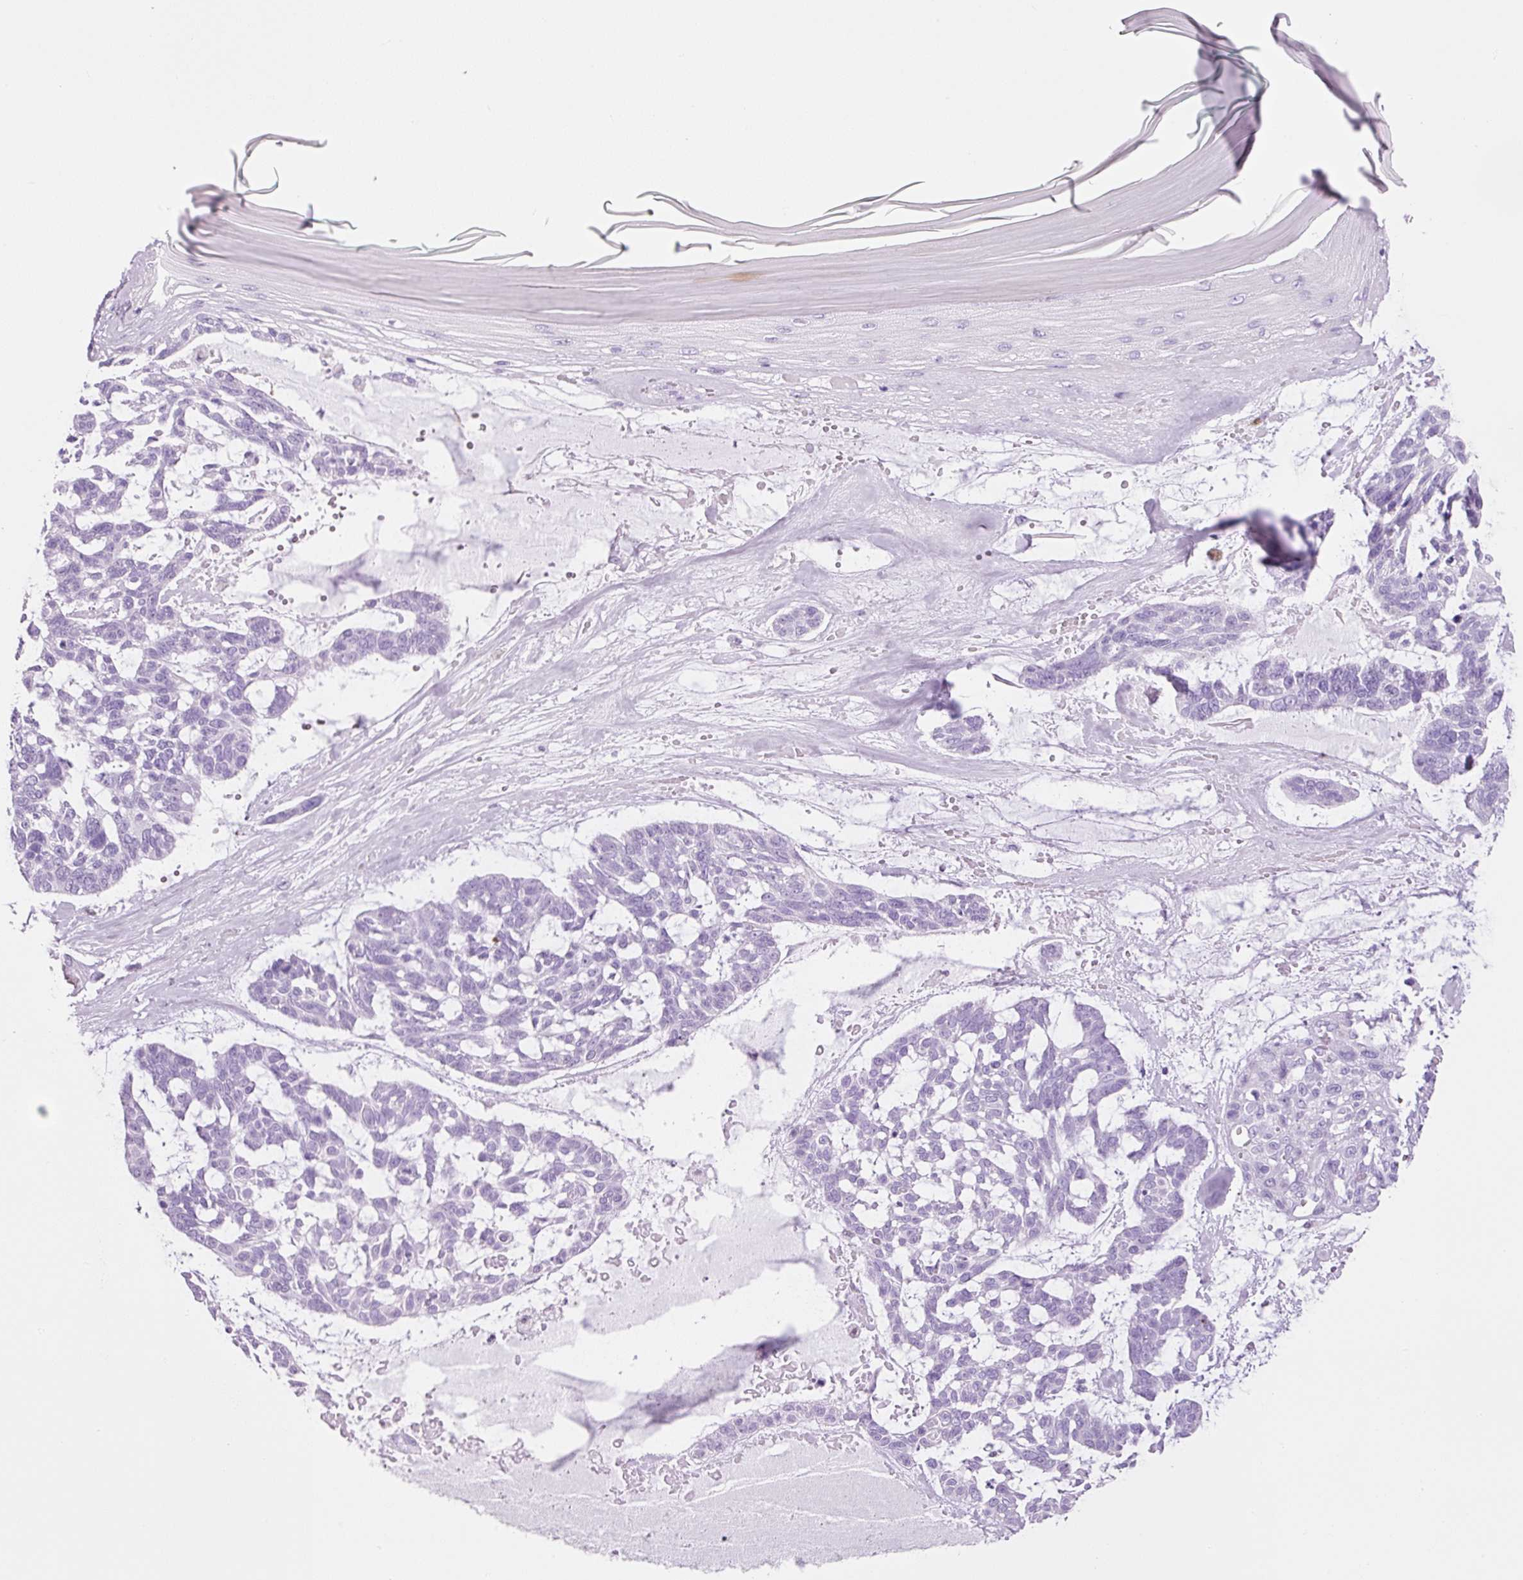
{"staining": {"intensity": "negative", "quantity": "none", "location": "none"}, "tissue": "skin cancer", "cell_type": "Tumor cells", "image_type": "cancer", "snomed": [{"axis": "morphology", "description": "Basal cell carcinoma"}, {"axis": "topography", "description": "Skin"}], "caption": "There is no significant staining in tumor cells of skin basal cell carcinoma.", "gene": "ADSS1", "patient": {"sex": "male", "age": 88}}